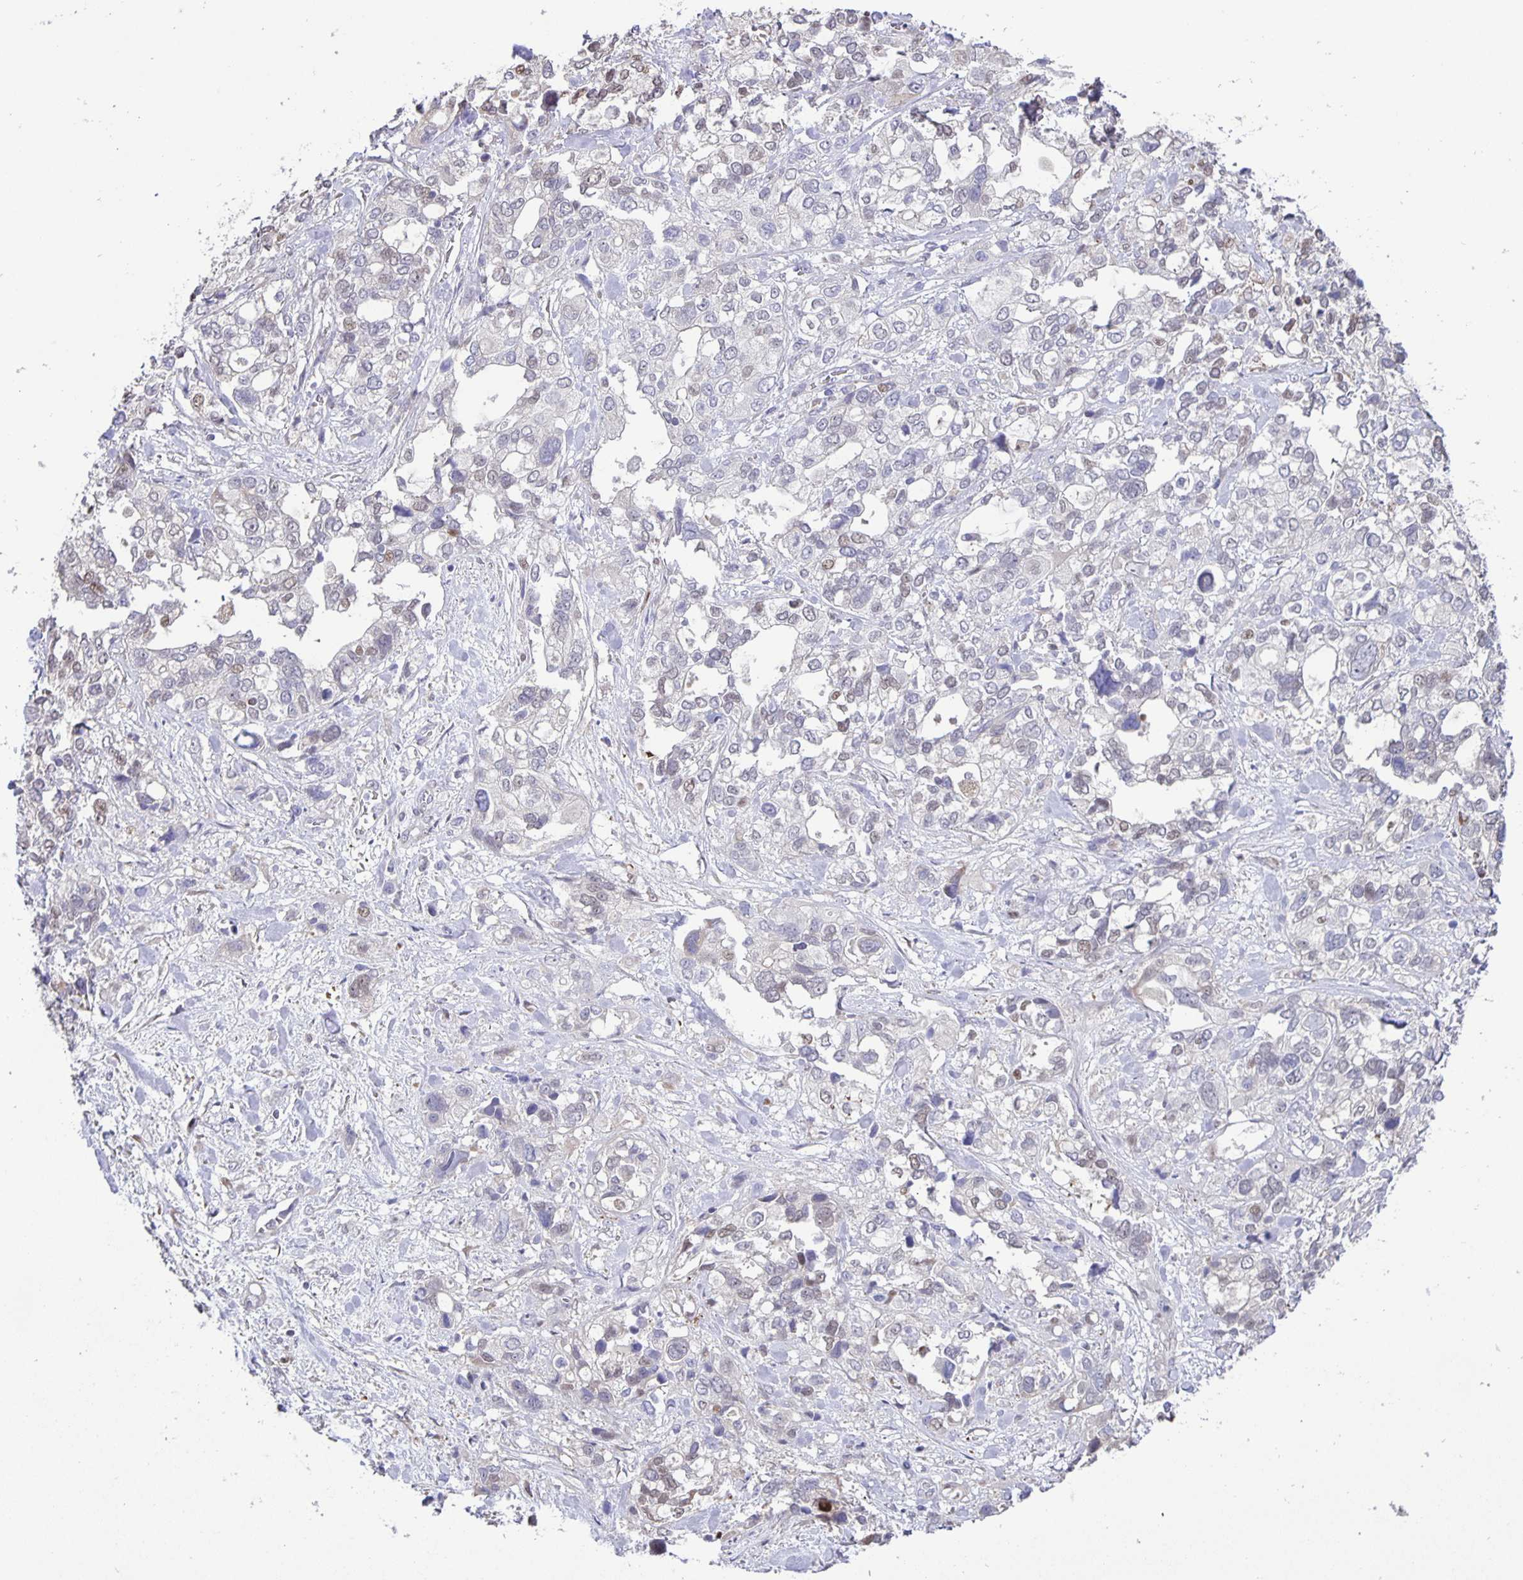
{"staining": {"intensity": "negative", "quantity": "none", "location": "none"}, "tissue": "stomach cancer", "cell_type": "Tumor cells", "image_type": "cancer", "snomed": [{"axis": "morphology", "description": "Adenocarcinoma, NOS"}, {"axis": "topography", "description": "Stomach, upper"}], "caption": "Histopathology image shows no significant protein positivity in tumor cells of adenocarcinoma (stomach). (DAB (3,3'-diaminobenzidine) immunohistochemistry, high magnification).", "gene": "MAPK12", "patient": {"sex": "female", "age": 81}}